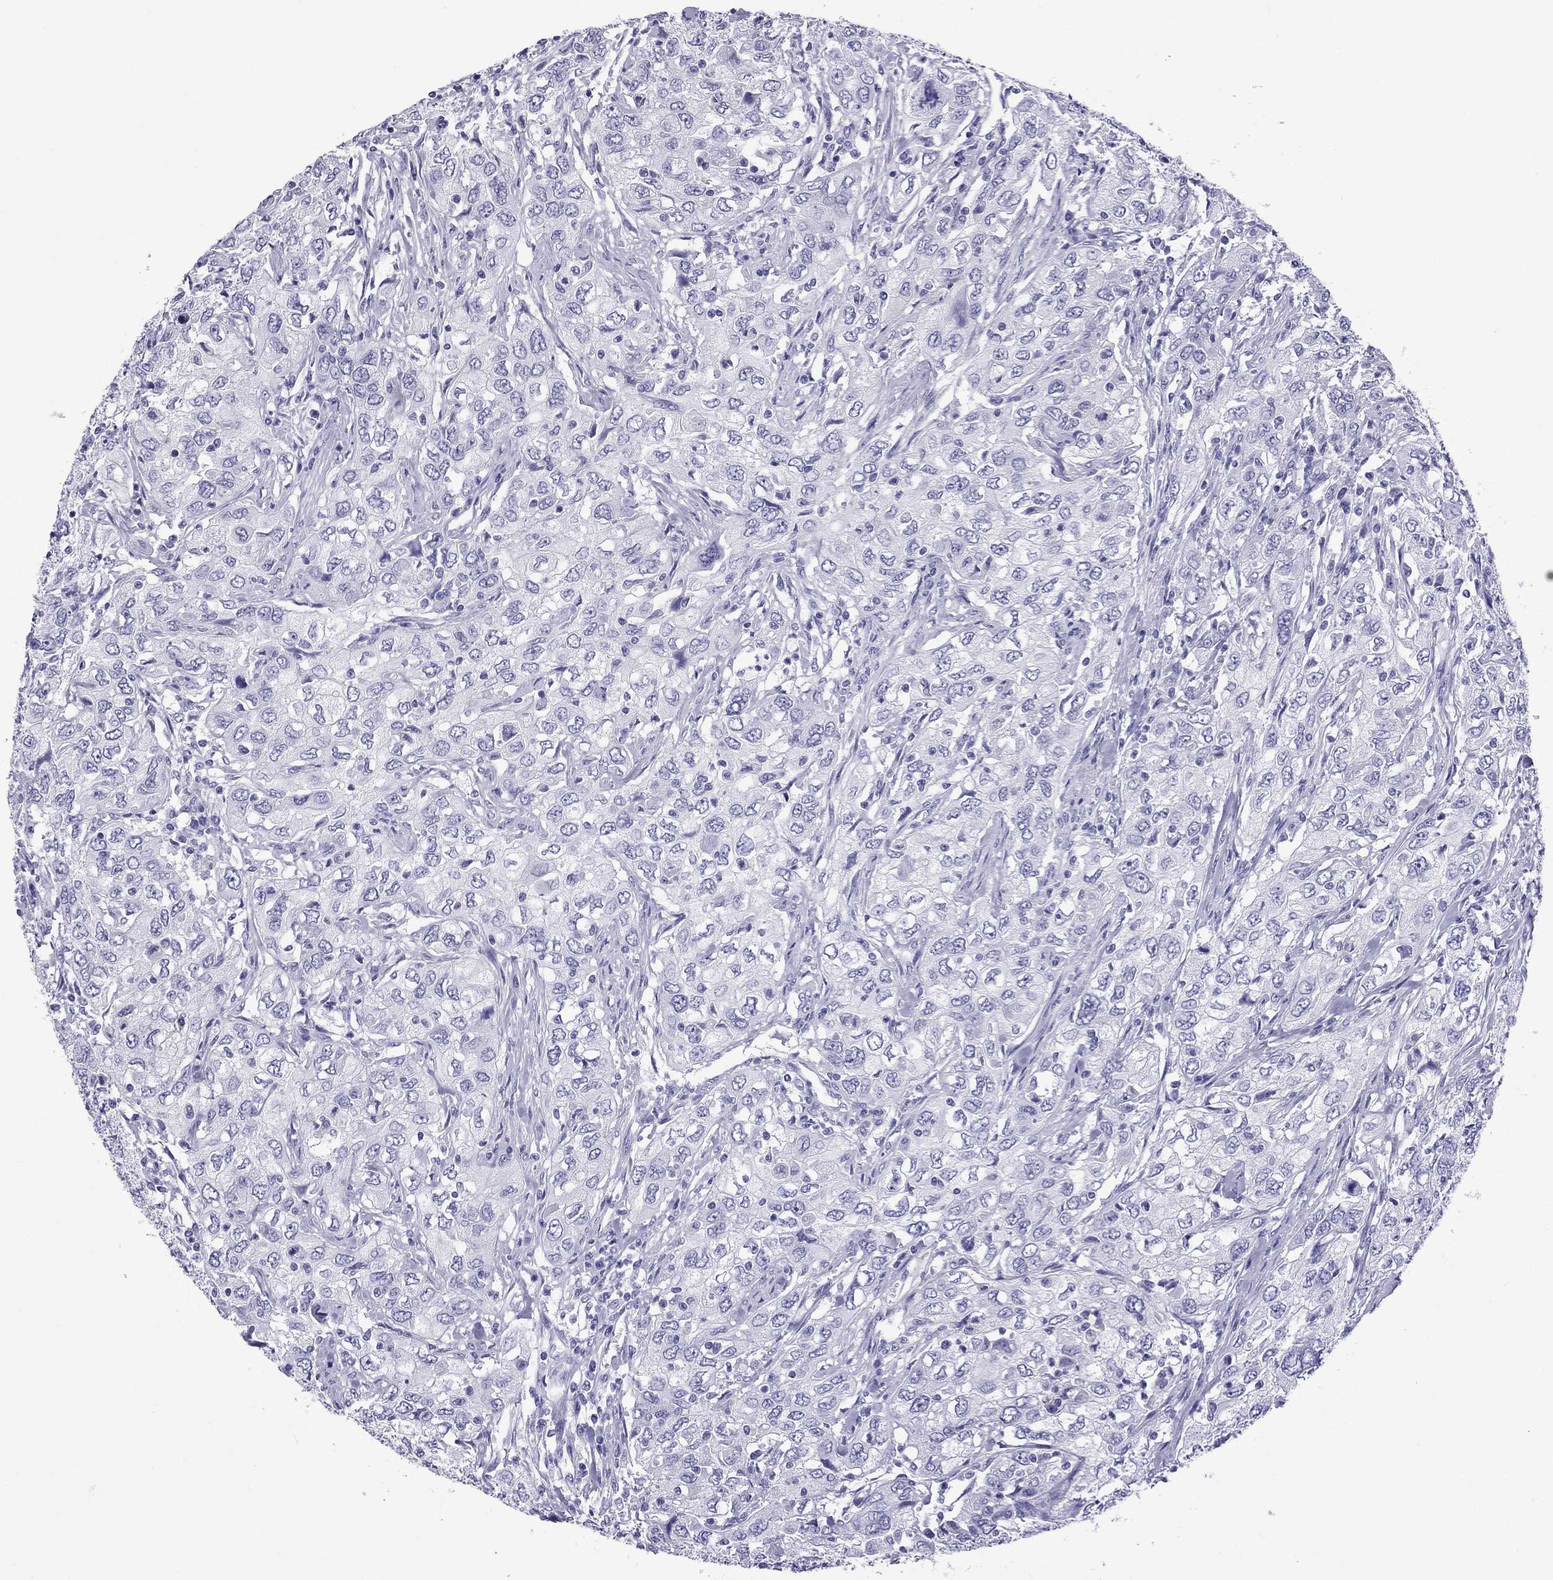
{"staining": {"intensity": "negative", "quantity": "none", "location": "none"}, "tissue": "urothelial cancer", "cell_type": "Tumor cells", "image_type": "cancer", "snomed": [{"axis": "morphology", "description": "Urothelial carcinoma, High grade"}, {"axis": "topography", "description": "Urinary bladder"}], "caption": "Tumor cells are negative for protein expression in human urothelial cancer. (Brightfield microscopy of DAB immunohistochemistry at high magnification).", "gene": "SCART1", "patient": {"sex": "male", "age": 76}}